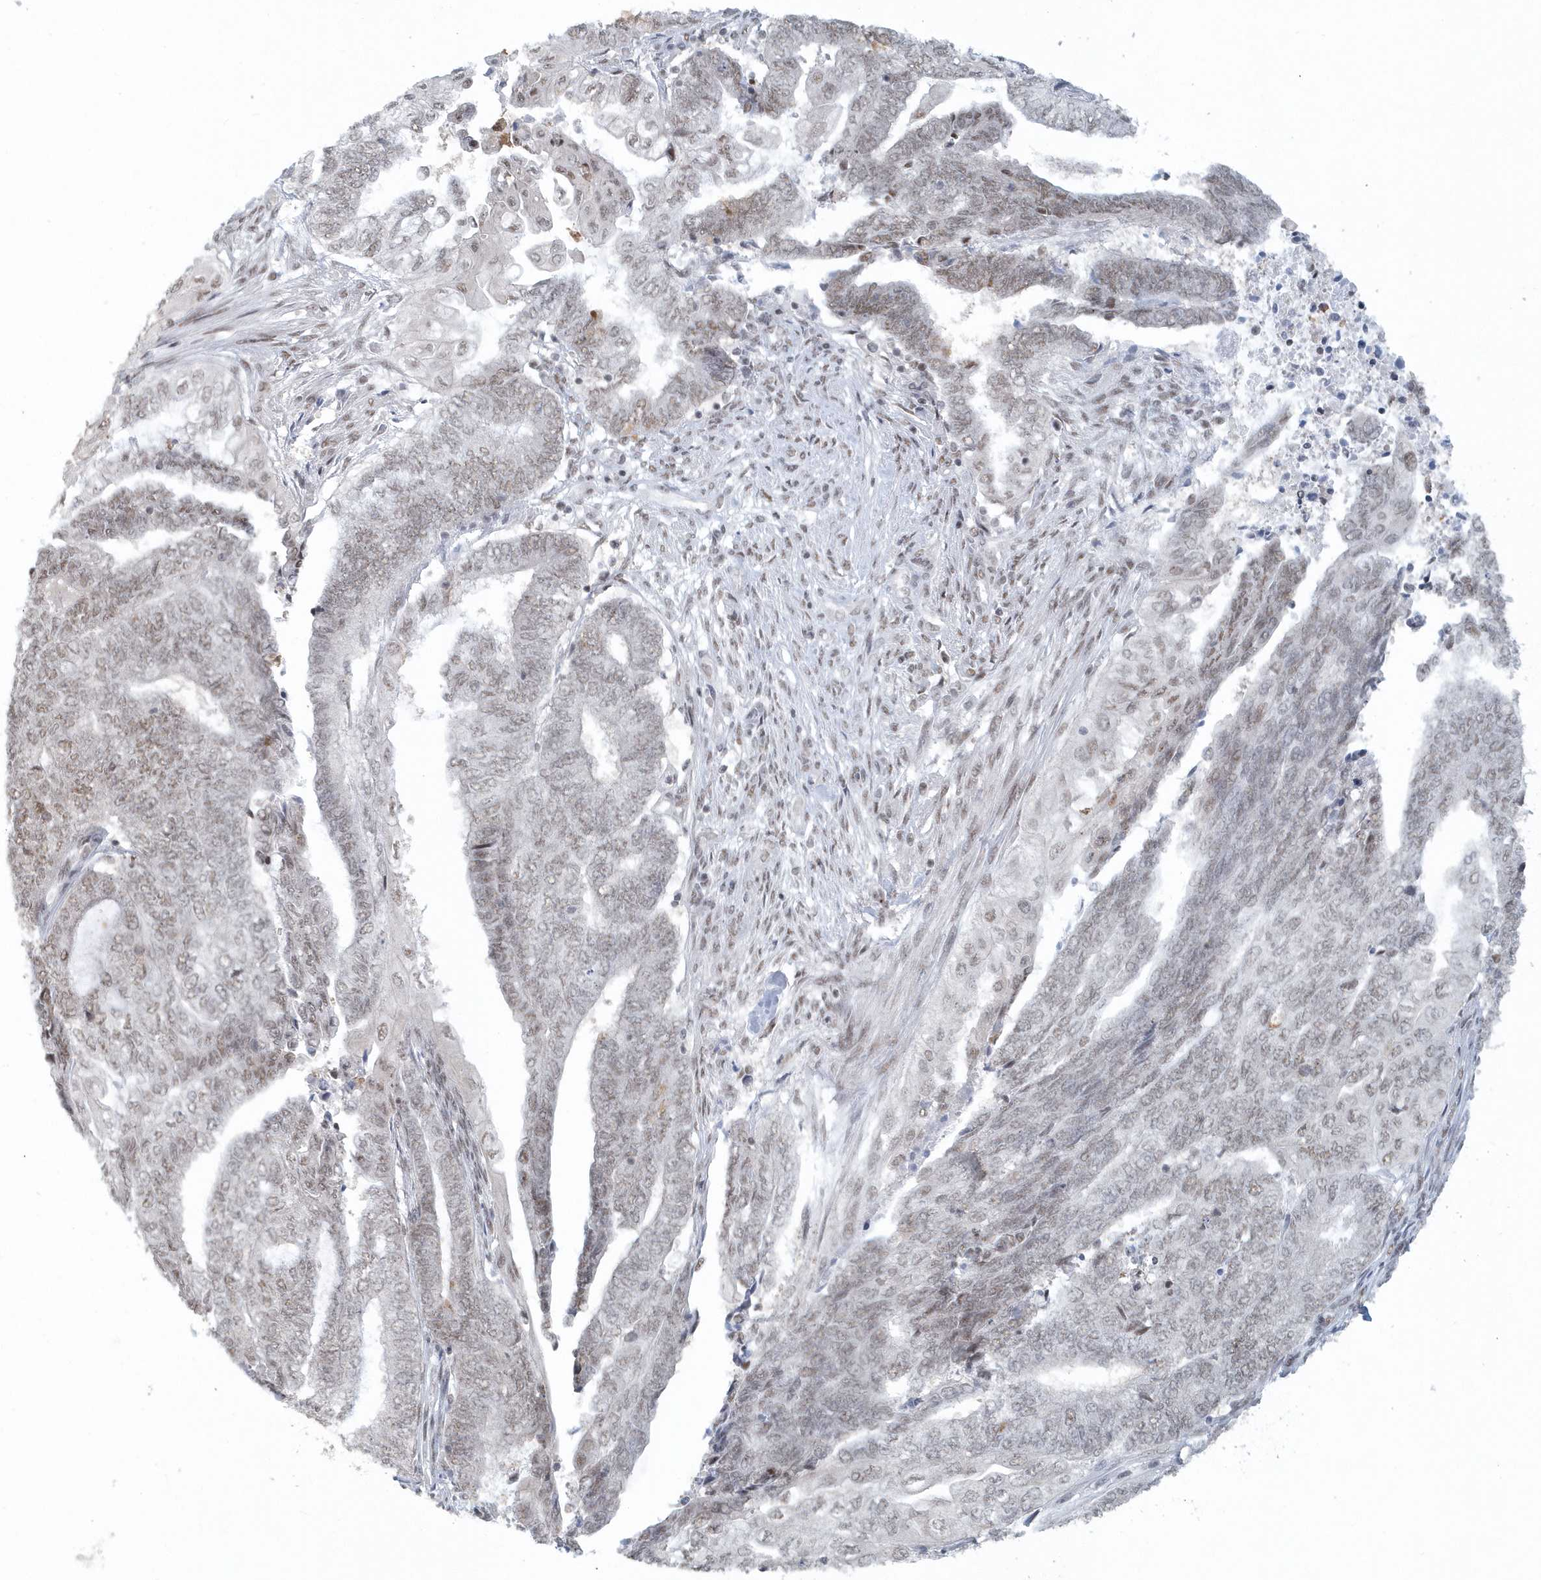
{"staining": {"intensity": "weak", "quantity": "<25%", "location": "nuclear"}, "tissue": "endometrial cancer", "cell_type": "Tumor cells", "image_type": "cancer", "snomed": [{"axis": "morphology", "description": "Adenocarcinoma, NOS"}, {"axis": "topography", "description": "Uterus"}, {"axis": "topography", "description": "Endometrium"}], "caption": "Tumor cells show no significant protein expression in endometrial cancer (adenocarcinoma).", "gene": "YTHDC1", "patient": {"sex": "female", "age": 70}}